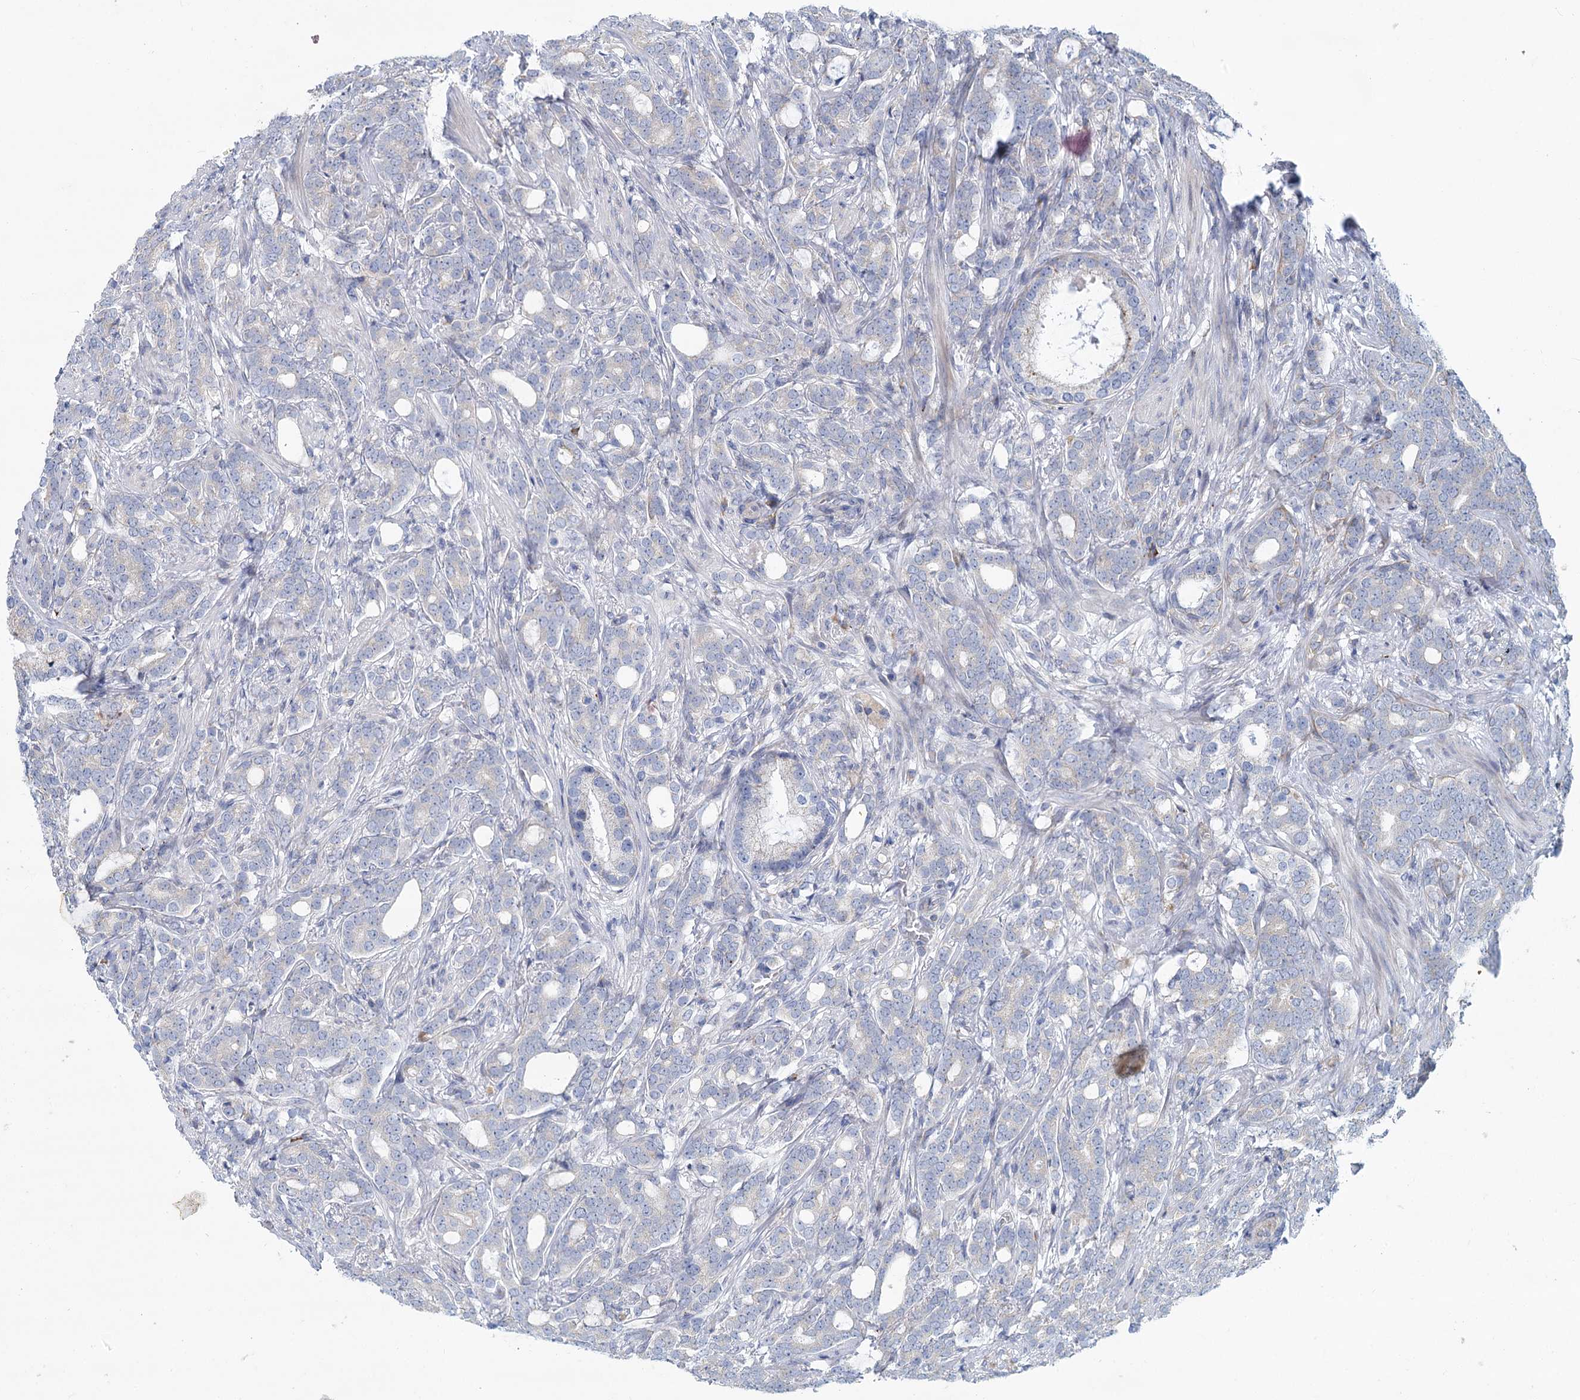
{"staining": {"intensity": "negative", "quantity": "none", "location": "none"}, "tissue": "prostate cancer", "cell_type": "Tumor cells", "image_type": "cancer", "snomed": [{"axis": "morphology", "description": "Adenocarcinoma, Low grade"}, {"axis": "topography", "description": "Prostate"}], "caption": "IHC photomicrograph of neoplastic tissue: low-grade adenocarcinoma (prostate) stained with DAB (3,3'-diaminobenzidine) shows no significant protein staining in tumor cells. (DAB (3,3'-diaminobenzidine) immunohistochemistry with hematoxylin counter stain).", "gene": "PRSS35", "patient": {"sex": "male", "age": 71}}